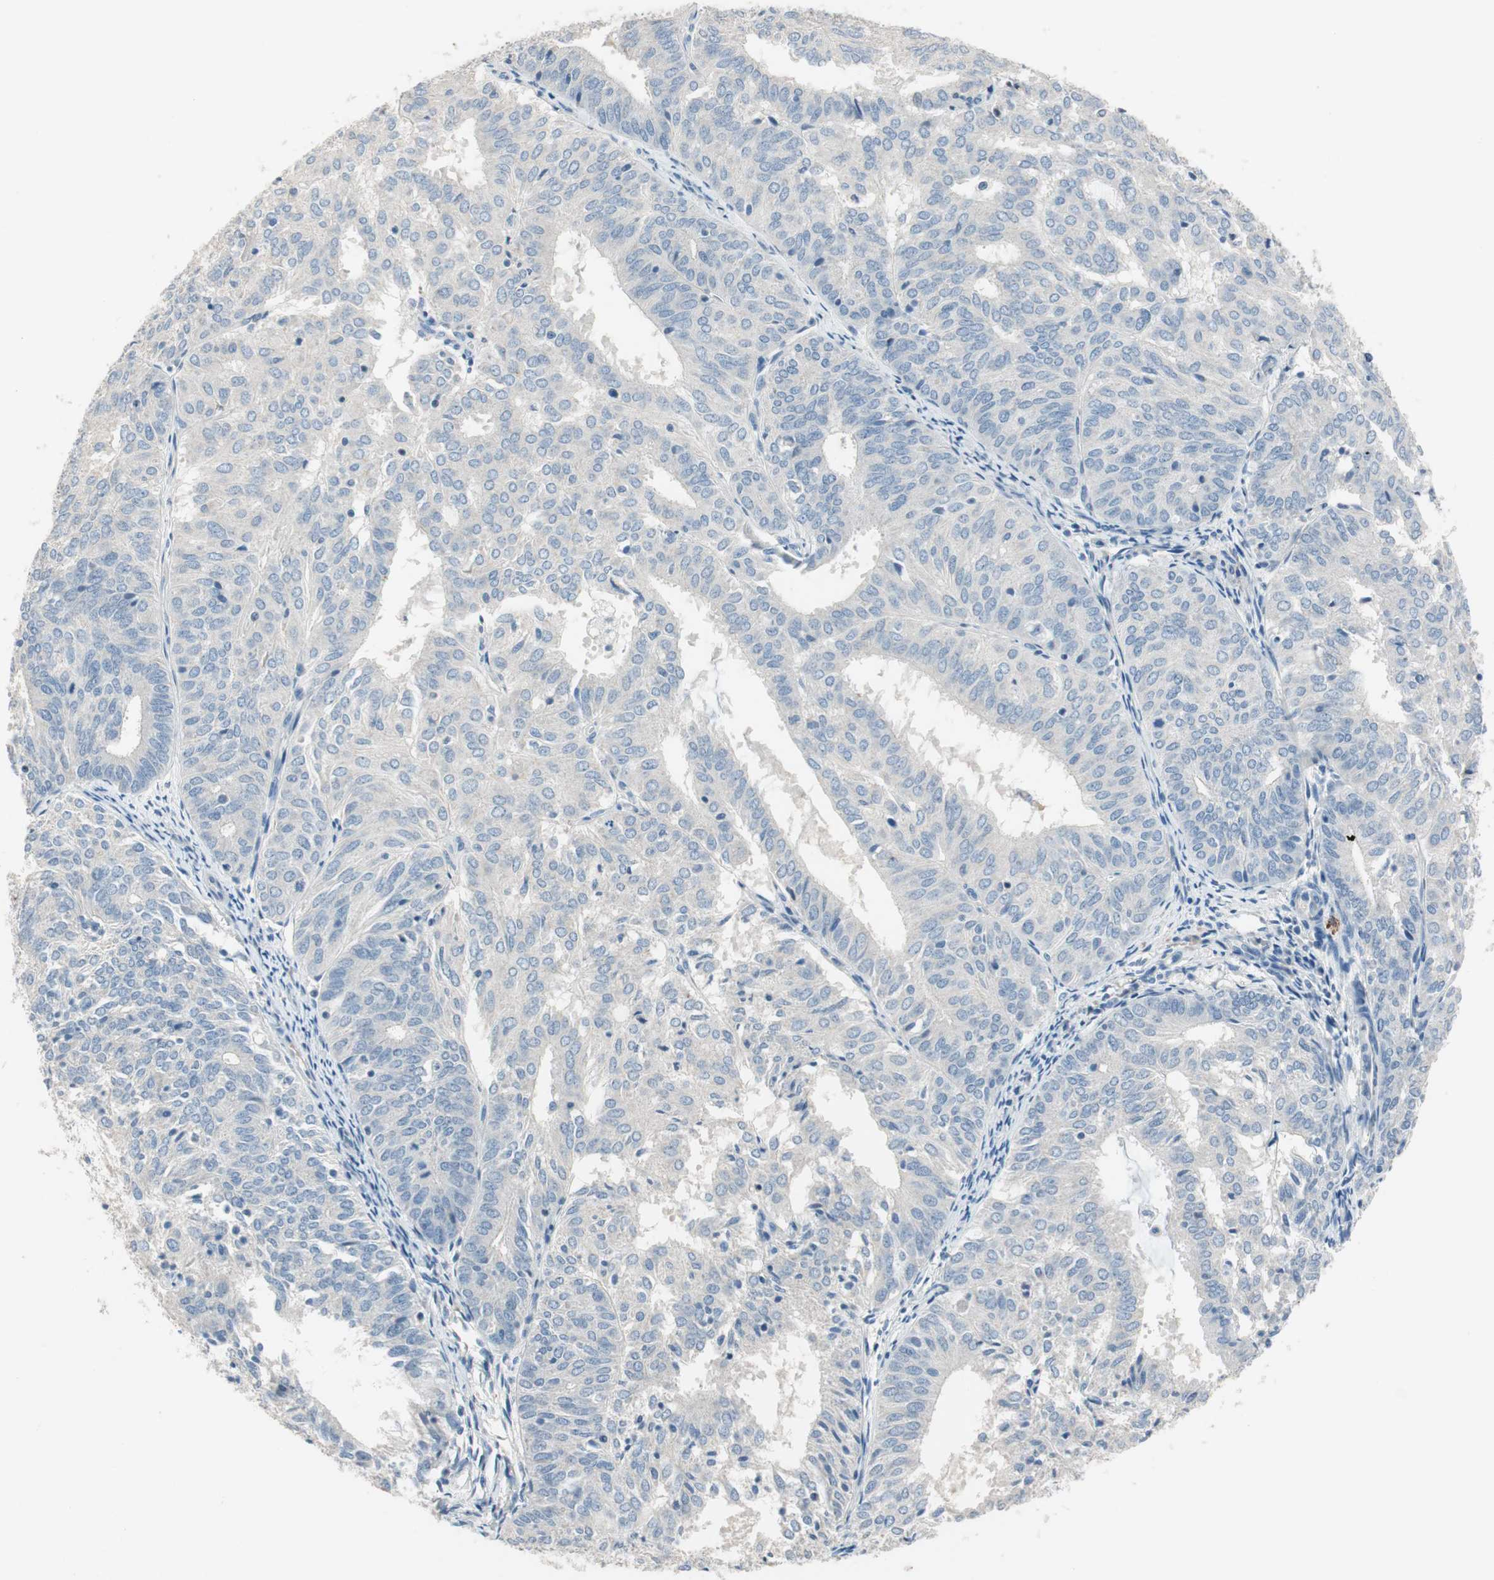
{"staining": {"intensity": "negative", "quantity": "none", "location": "none"}, "tissue": "endometrial cancer", "cell_type": "Tumor cells", "image_type": "cancer", "snomed": [{"axis": "morphology", "description": "Adenocarcinoma, NOS"}, {"axis": "topography", "description": "Uterus"}], "caption": "IHC image of human endometrial cancer stained for a protein (brown), which demonstrates no expression in tumor cells.", "gene": "CPA3", "patient": {"sex": "female", "age": 60}}